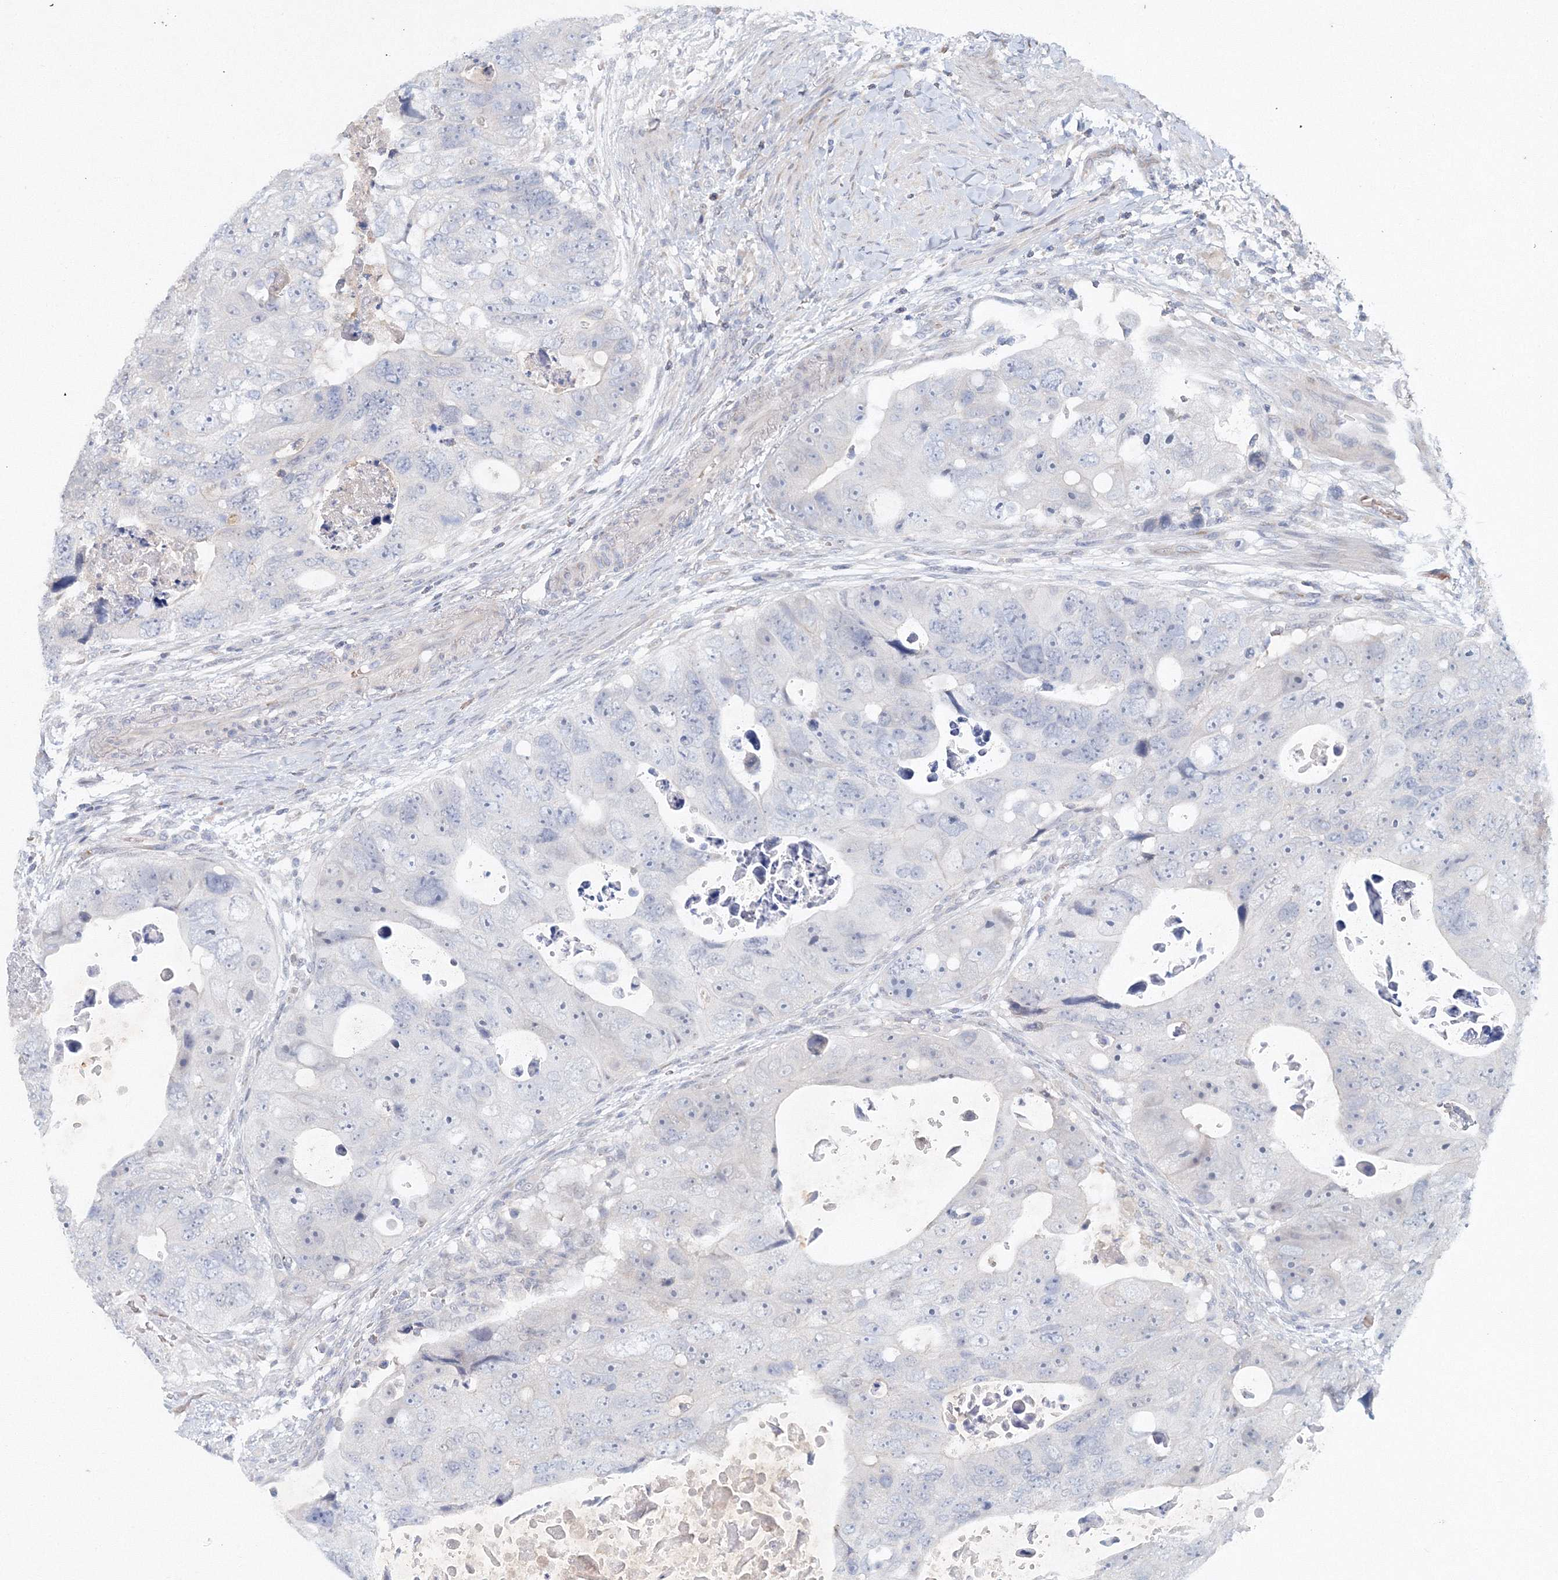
{"staining": {"intensity": "negative", "quantity": "none", "location": "none"}, "tissue": "colorectal cancer", "cell_type": "Tumor cells", "image_type": "cancer", "snomed": [{"axis": "morphology", "description": "Adenocarcinoma, NOS"}, {"axis": "topography", "description": "Rectum"}], "caption": "High magnification brightfield microscopy of adenocarcinoma (colorectal) stained with DAB (brown) and counterstained with hematoxylin (blue): tumor cells show no significant positivity.", "gene": "SH3BP5", "patient": {"sex": "male", "age": 59}}